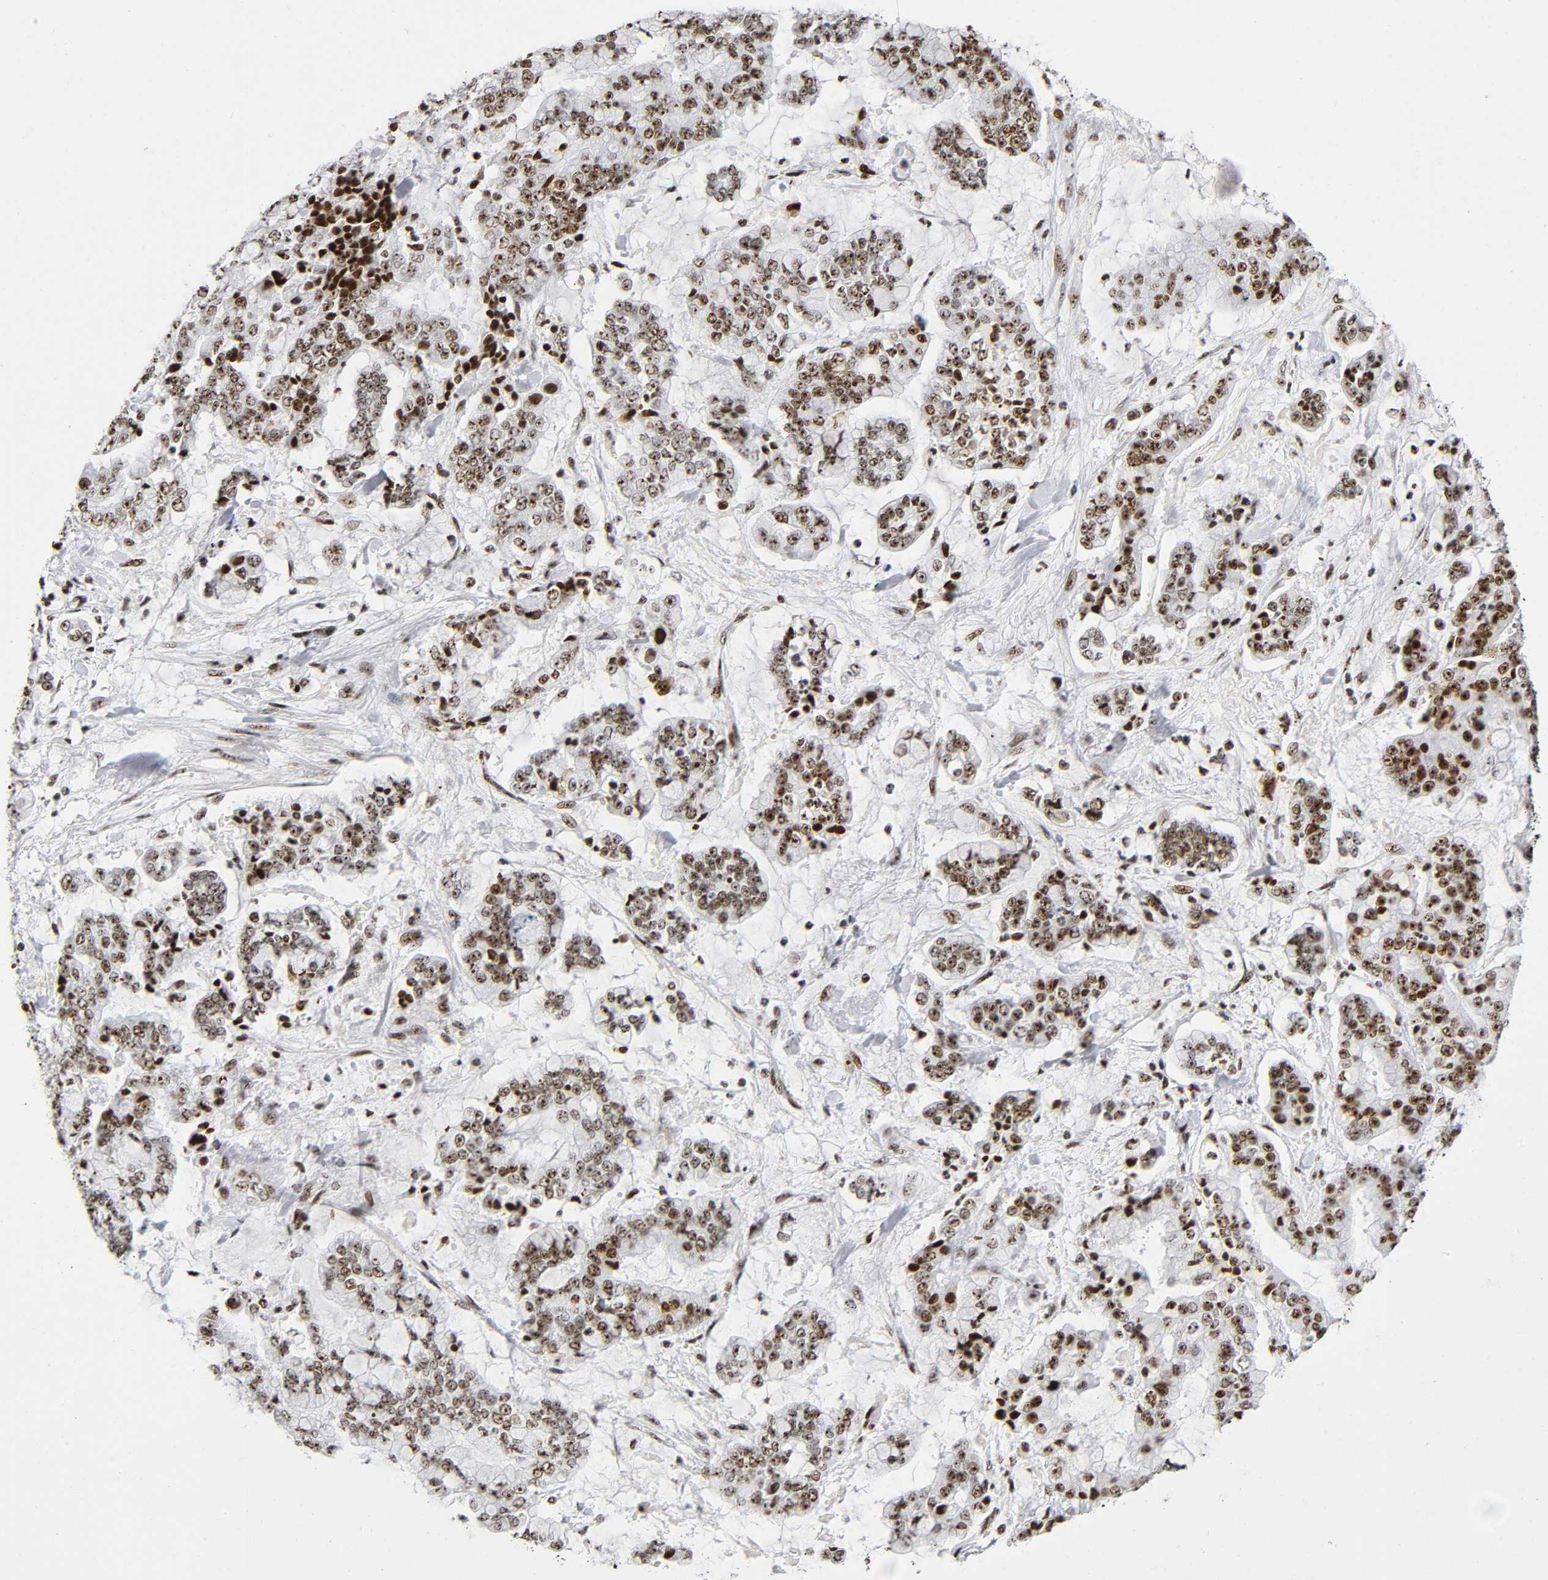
{"staining": {"intensity": "strong", "quantity": ">75%", "location": "nuclear"}, "tissue": "stomach cancer", "cell_type": "Tumor cells", "image_type": "cancer", "snomed": [{"axis": "morphology", "description": "Normal tissue, NOS"}, {"axis": "morphology", "description": "Adenocarcinoma, NOS"}, {"axis": "topography", "description": "Stomach, upper"}, {"axis": "topography", "description": "Stomach"}], "caption": "Protein expression analysis of human stomach cancer (adenocarcinoma) reveals strong nuclear expression in approximately >75% of tumor cells.", "gene": "UBTF", "patient": {"sex": "male", "age": 76}}